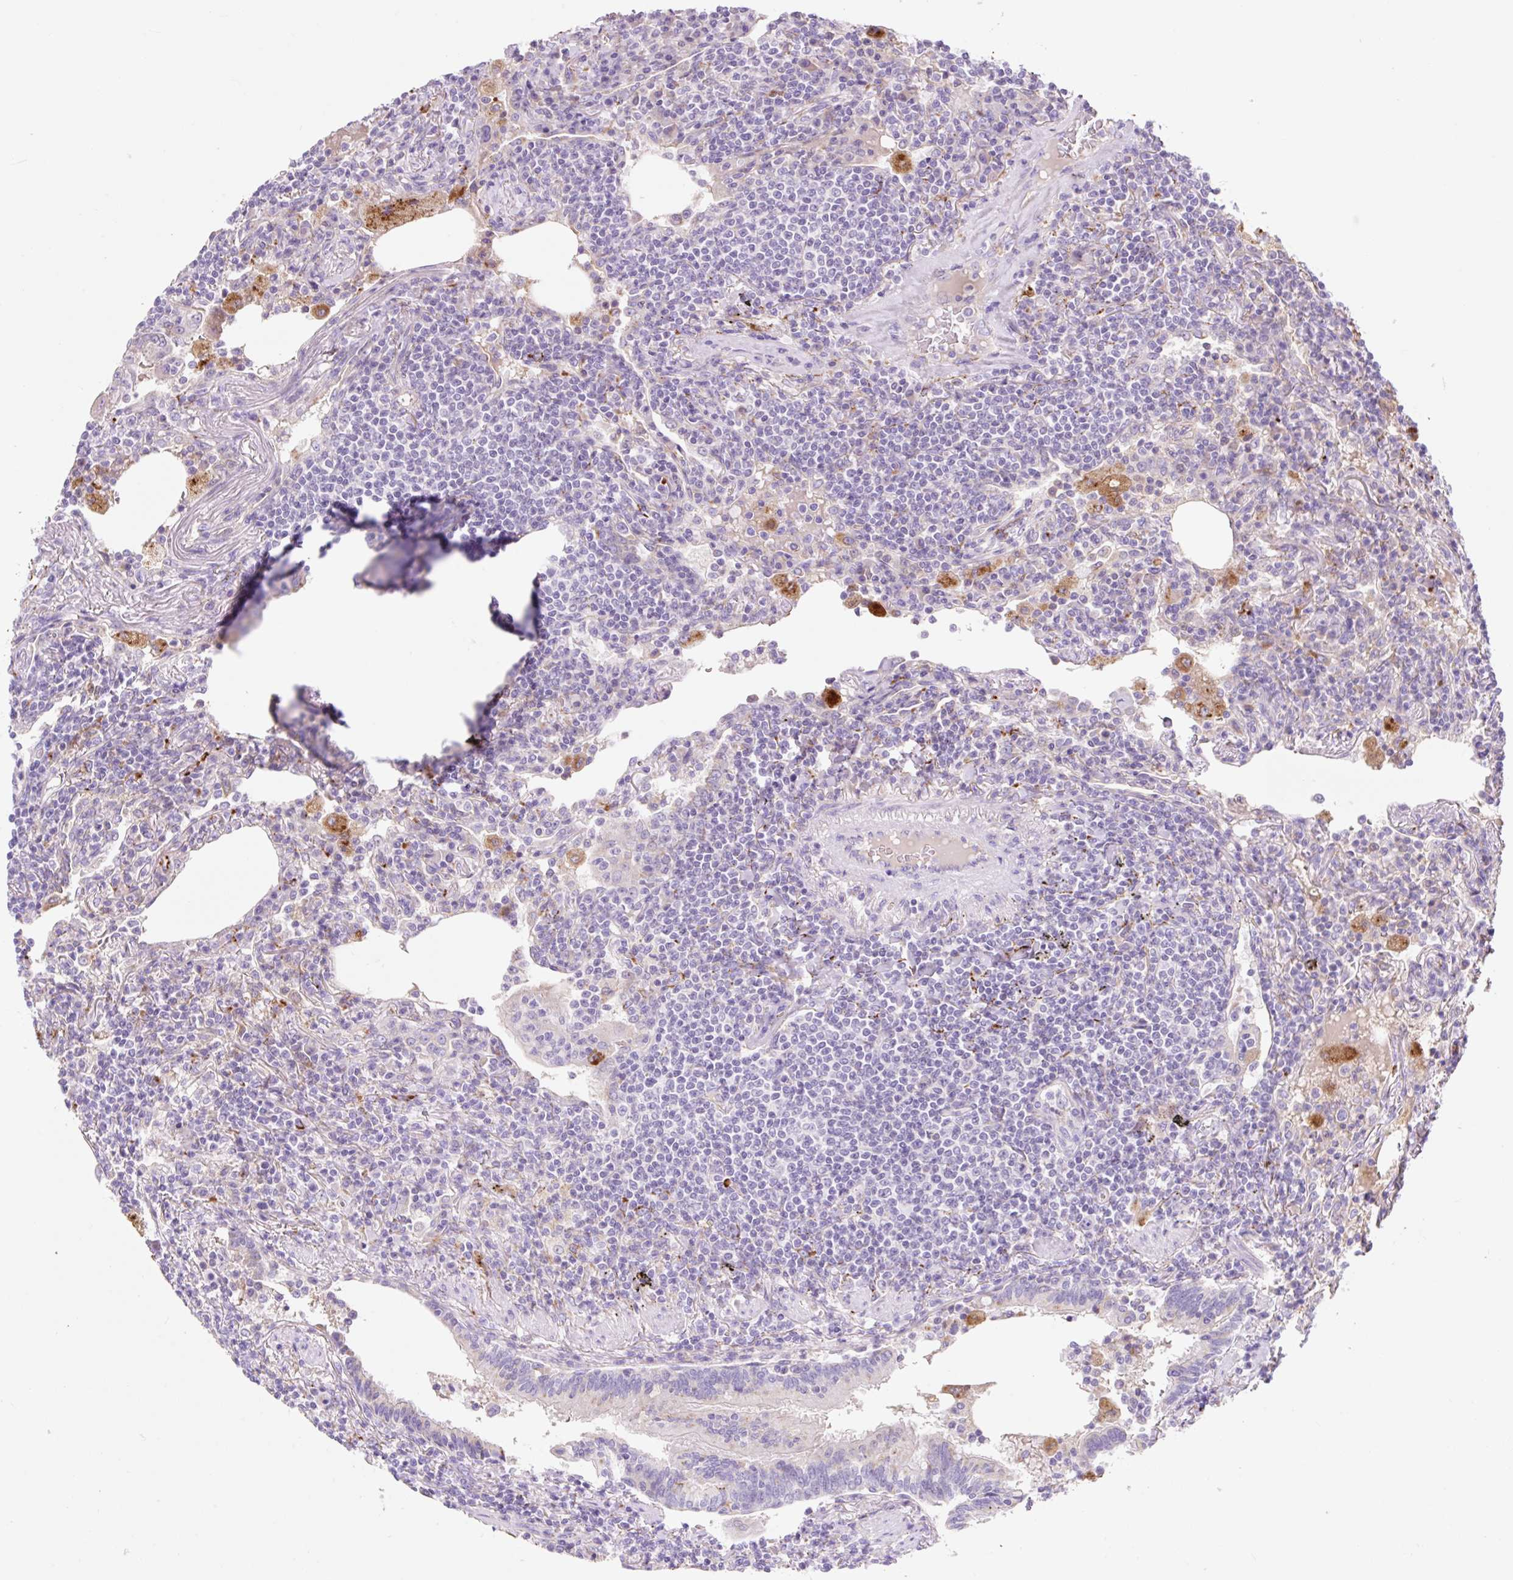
{"staining": {"intensity": "negative", "quantity": "none", "location": "none"}, "tissue": "lymphoma", "cell_type": "Tumor cells", "image_type": "cancer", "snomed": [{"axis": "morphology", "description": "Malignant lymphoma, non-Hodgkin's type, Low grade"}, {"axis": "topography", "description": "Lung"}], "caption": "DAB (3,3'-diaminobenzidine) immunohistochemical staining of human low-grade malignant lymphoma, non-Hodgkin's type displays no significant positivity in tumor cells.", "gene": "HEXA", "patient": {"sex": "female", "age": 71}}